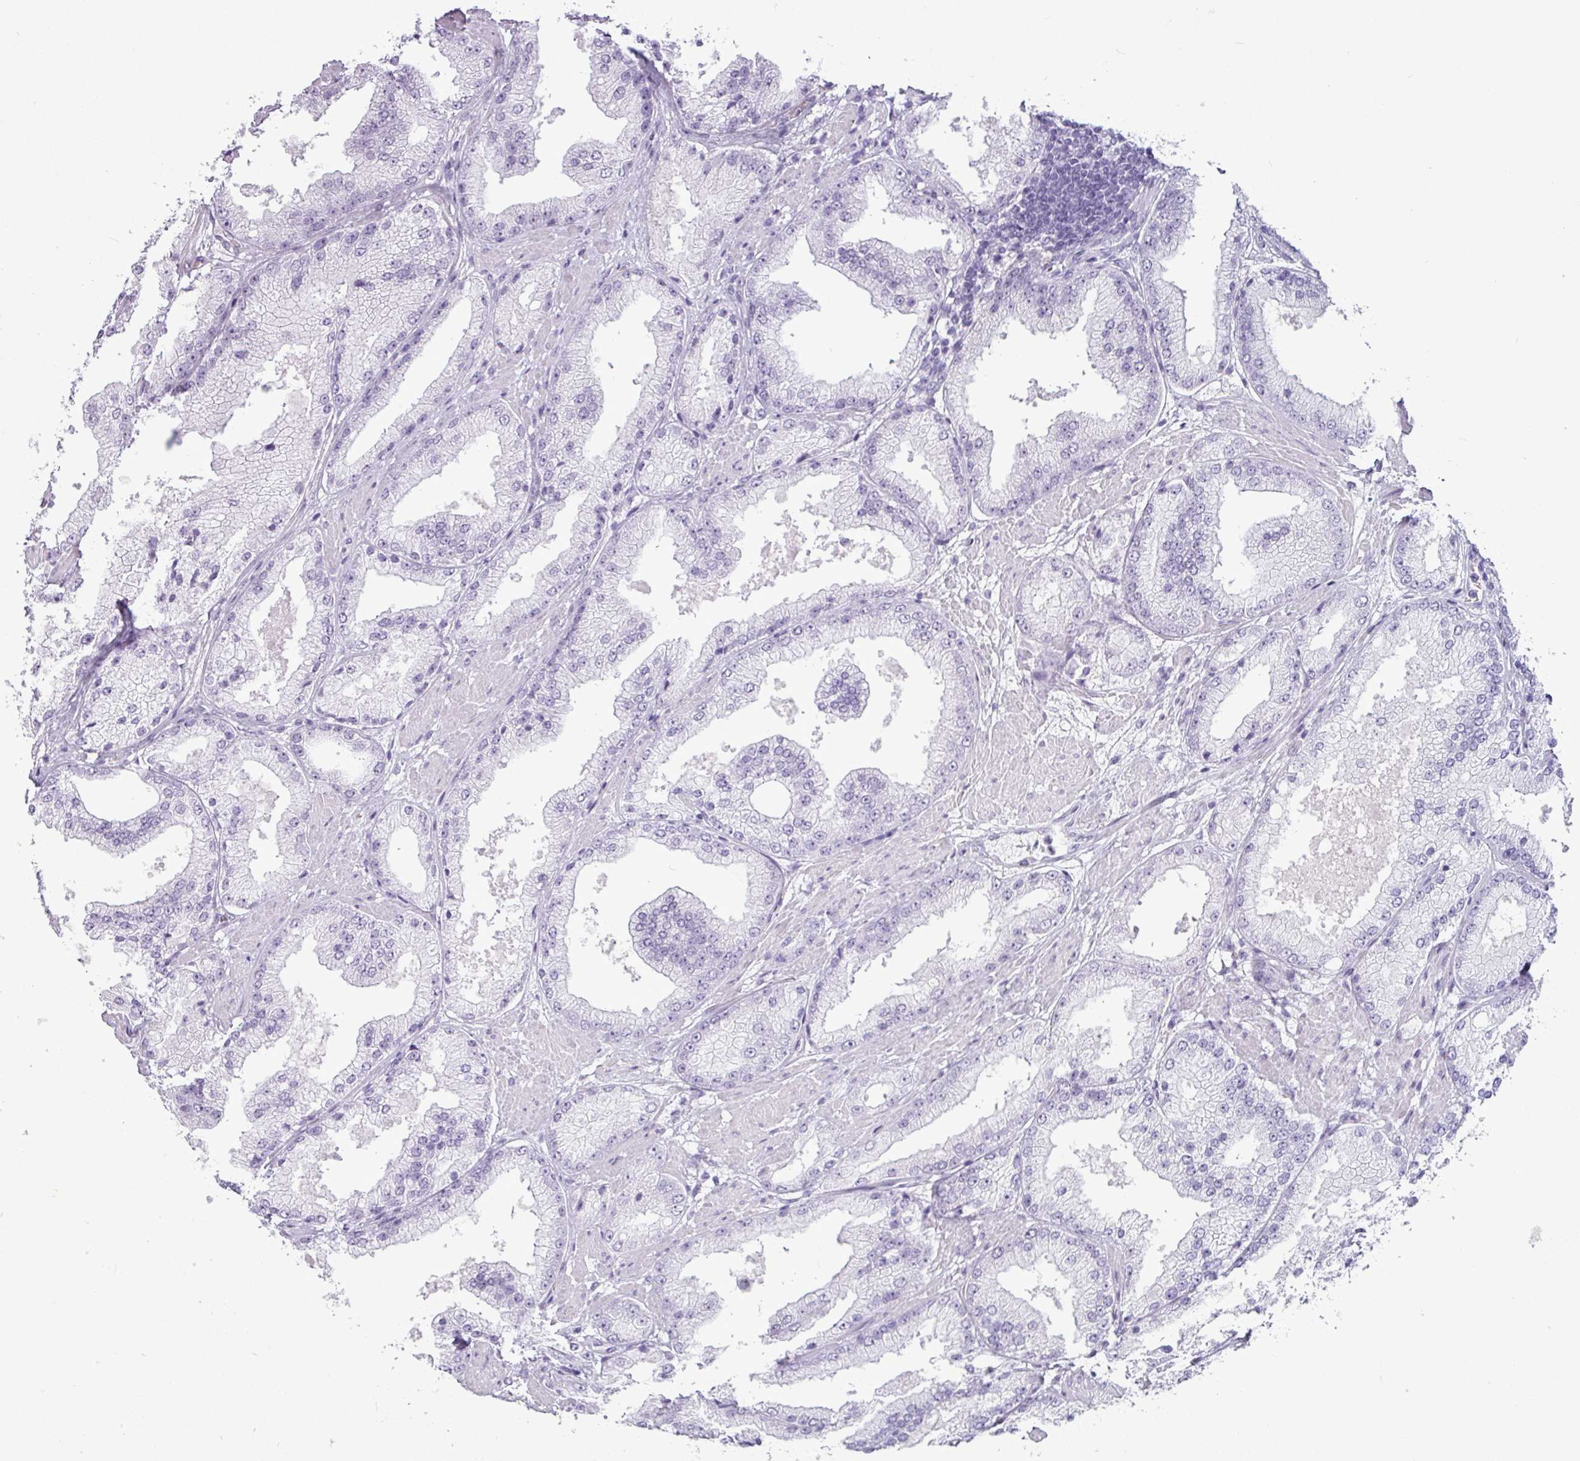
{"staining": {"intensity": "negative", "quantity": "none", "location": "none"}, "tissue": "prostate cancer", "cell_type": "Tumor cells", "image_type": "cancer", "snomed": [{"axis": "morphology", "description": "Adenocarcinoma, Low grade"}, {"axis": "topography", "description": "Prostate"}], "caption": "Immunohistochemical staining of prostate low-grade adenocarcinoma demonstrates no significant staining in tumor cells.", "gene": "AMY1B", "patient": {"sex": "male", "age": 67}}